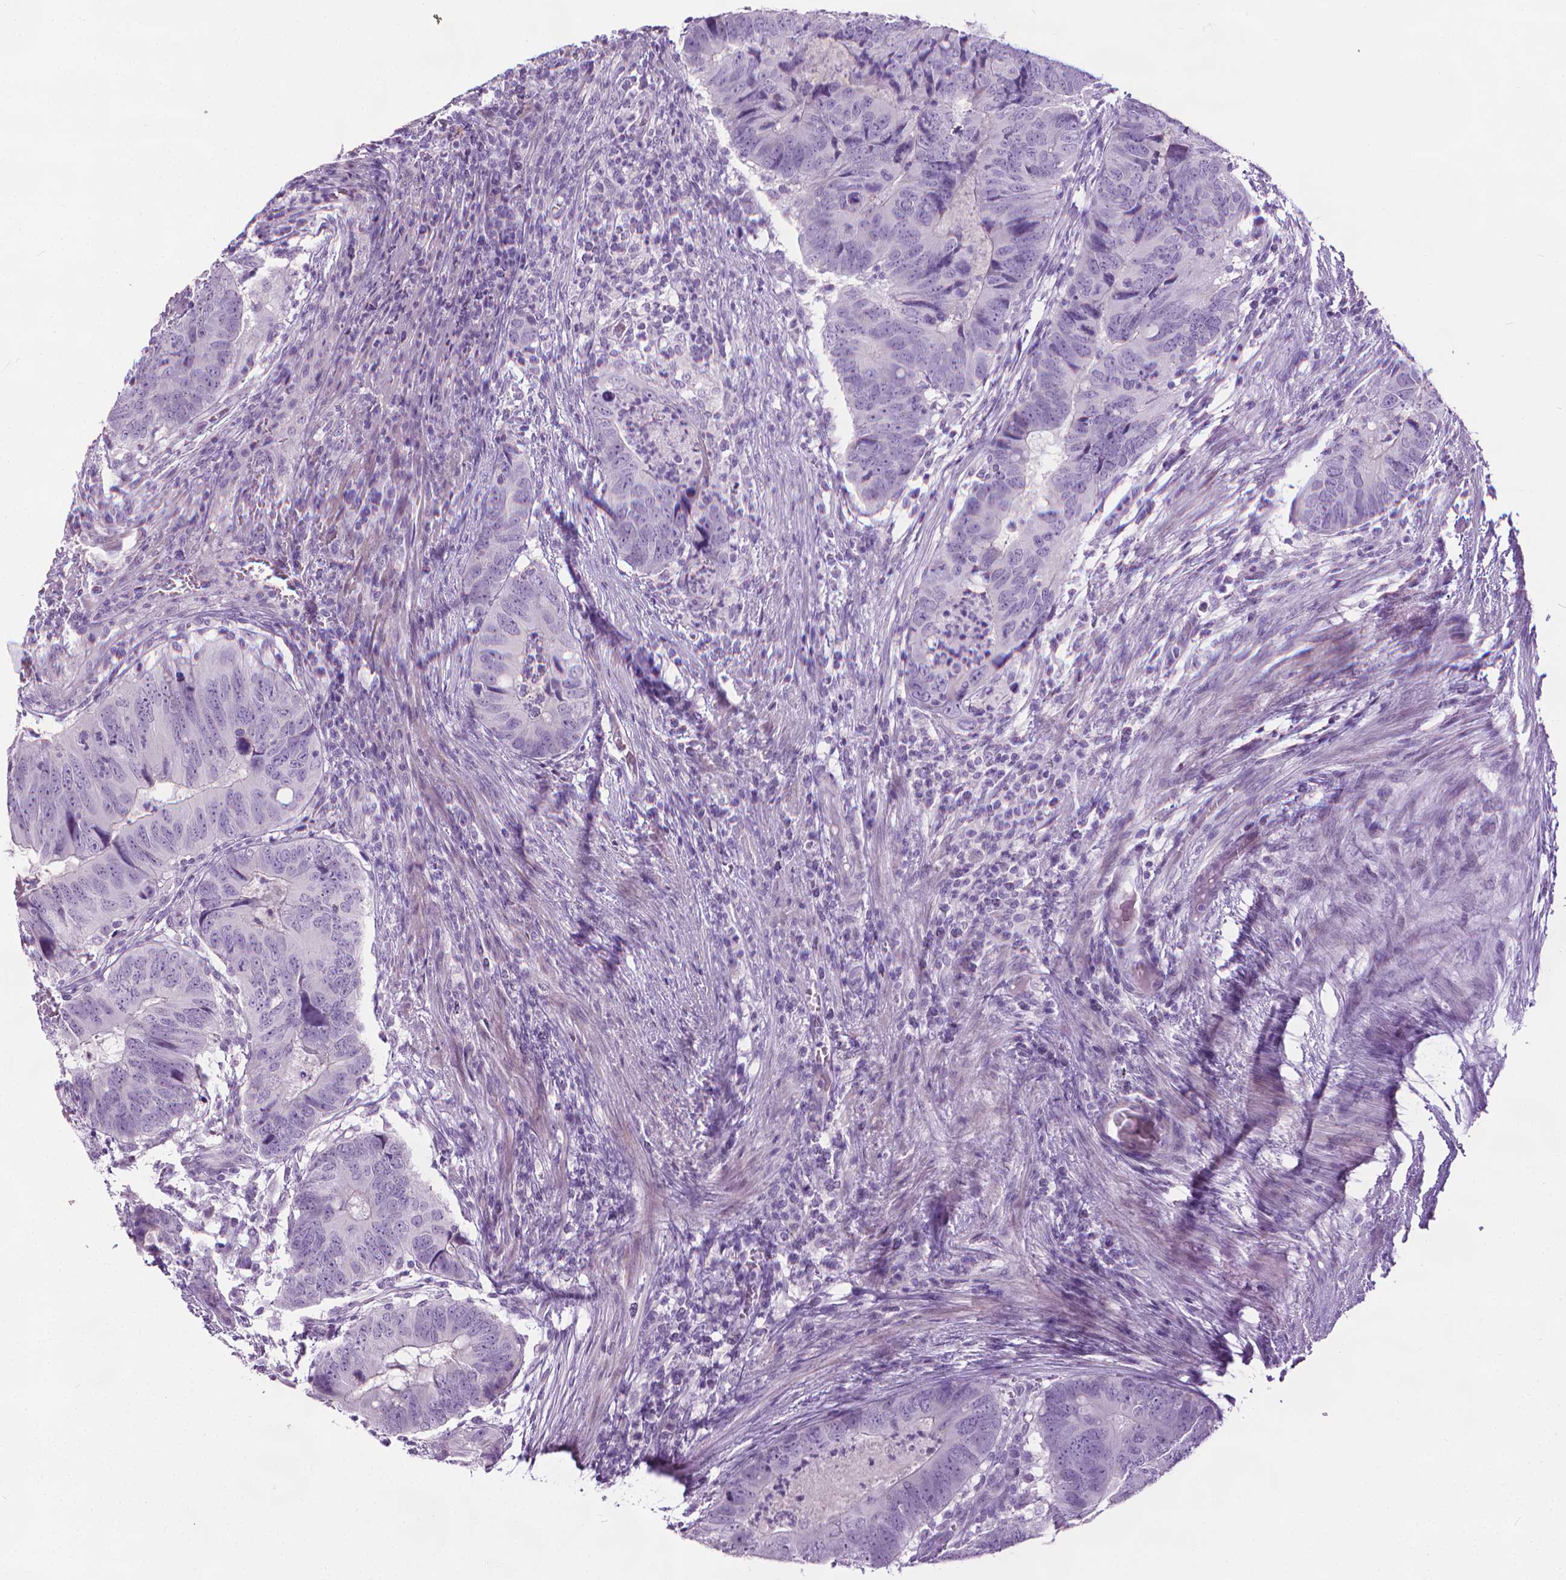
{"staining": {"intensity": "negative", "quantity": "none", "location": "none"}, "tissue": "colorectal cancer", "cell_type": "Tumor cells", "image_type": "cancer", "snomed": [{"axis": "morphology", "description": "Adenocarcinoma, NOS"}, {"axis": "topography", "description": "Colon"}], "caption": "An IHC histopathology image of colorectal cancer (adenocarcinoma) is shown. There is no staining in tumor cells of colorectal cancer (adenocarcinoma).", "gene": "DNAI7", "patient": {"sex": "male", "age": 79}}